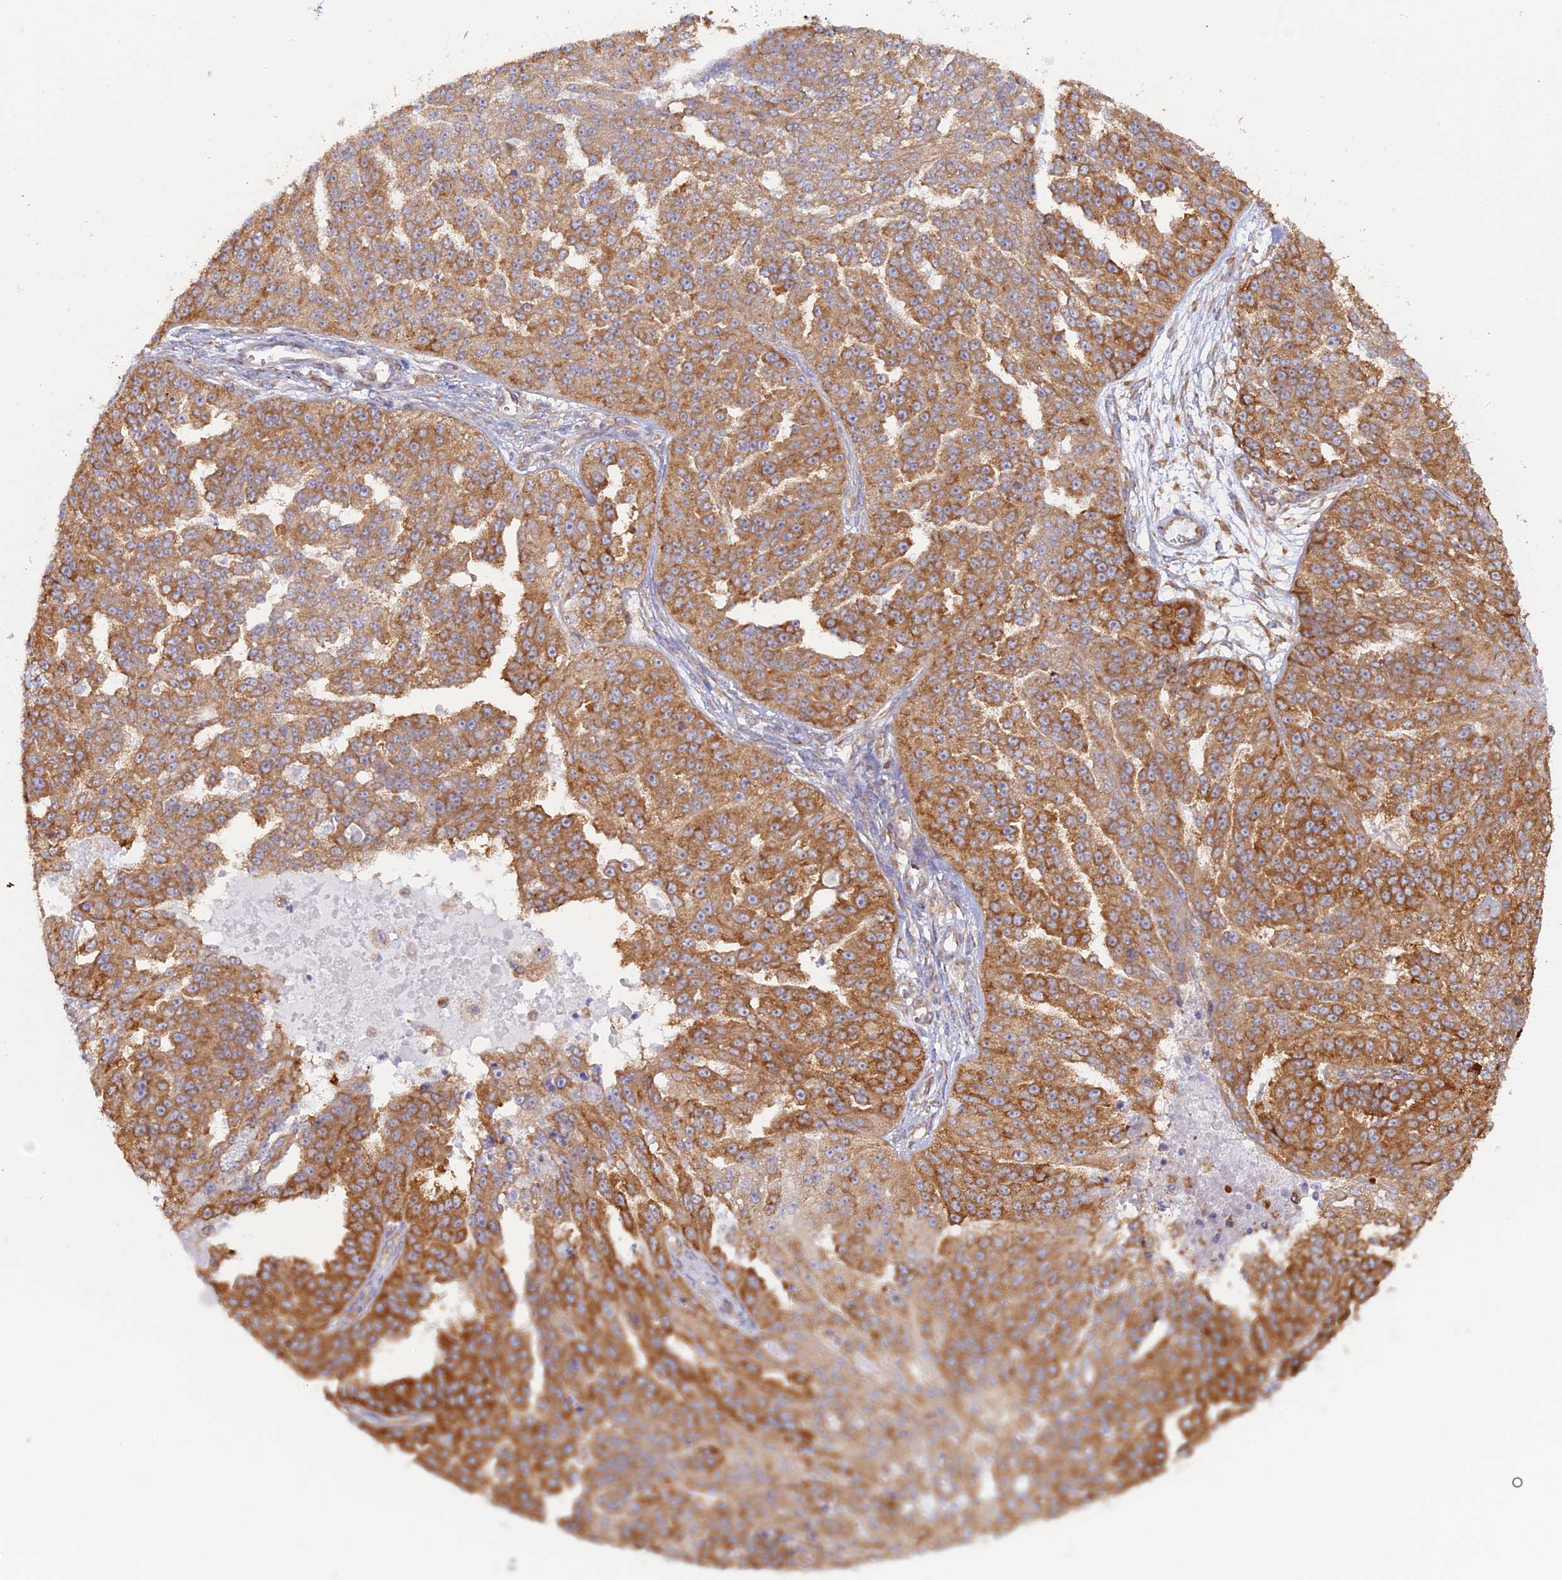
{"staining": {"intensity": "moderate", "quantity": ">75%", "location": "cytoplasmic/membranous"}, "tissue": "ovarian cancer", "cell_type": "Tumor cells", "image_type": "cancer", "snomed": [{"axis": "morphology", "description": "Cystadenocarcinoma, serous, NOS"}, {"axis": "topography", "description": "Ovary"}], "caption": "Protein expression analysis of serous cystadenocarcinoma (ovarian) demonstrates moderate cytoplasmic/membranous expression in approximately >75% of tumor cells. The staining is performed using DAB brown chromogen to label protein expression. The nuclei are counter-stained blue using hematoxylin.", "gene": "GMIP", "patient": {"sex": "female", "age": 58}}